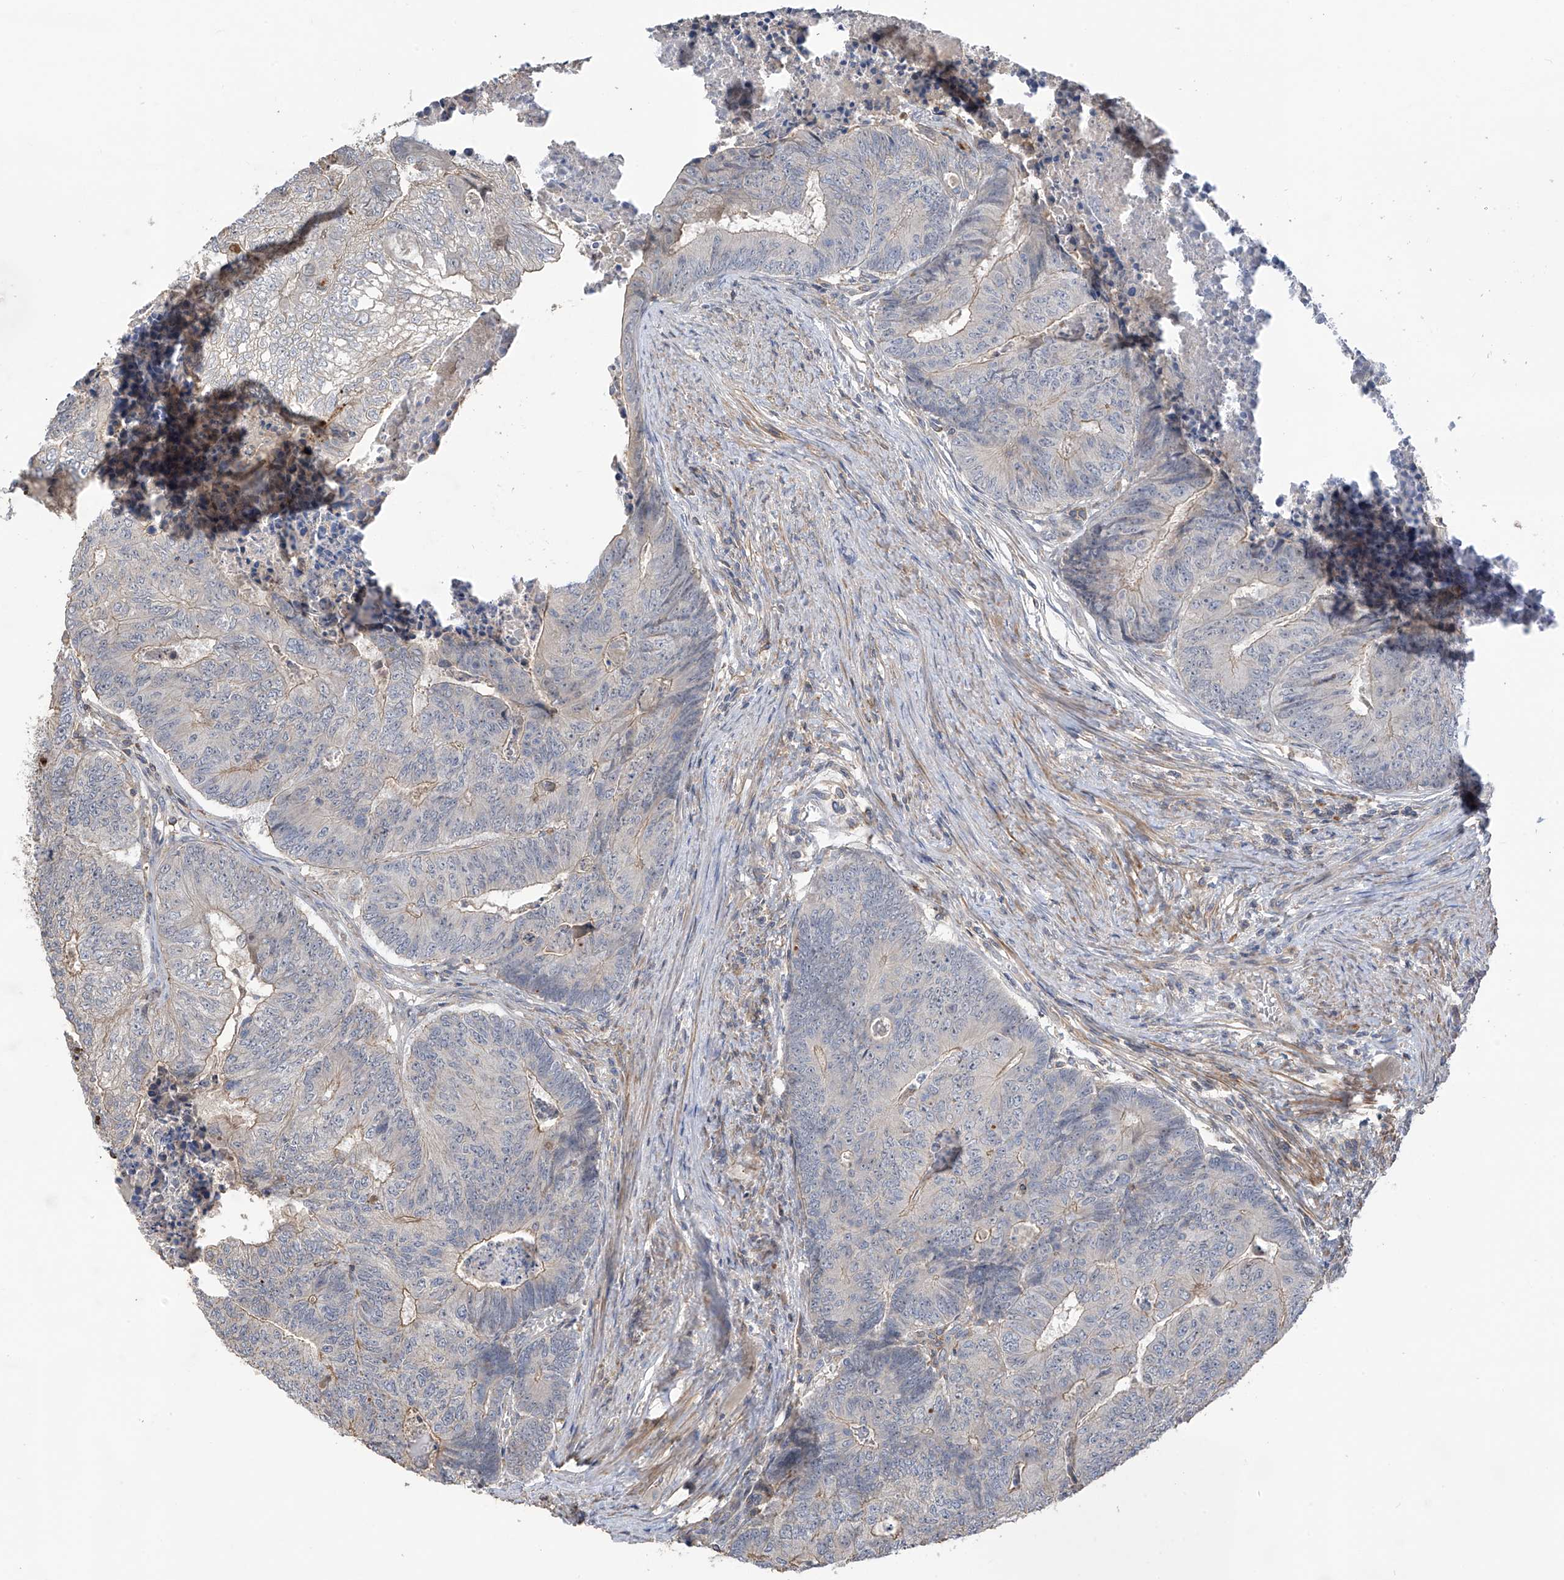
{"staining": {"intensity": "weak", "quantity": "<25%", "location": "cytoplasmic/membranous"}, "tissue": "colorectal cancer", "cell_type": "Tumor cells", "image_type": "cancer", "snomed": [{"axis": "morphology", "description": "Adenocarcinoma, NOS"}, {"axis": "topography", "description": "Colon"}], "caption": "Adenocarcinoma (colorectal) was stained to show a protein in brown. There is no significant expression in tumor cells.", "gene": "SLFN14", "patient": {"sex": "female", "age": 67}}